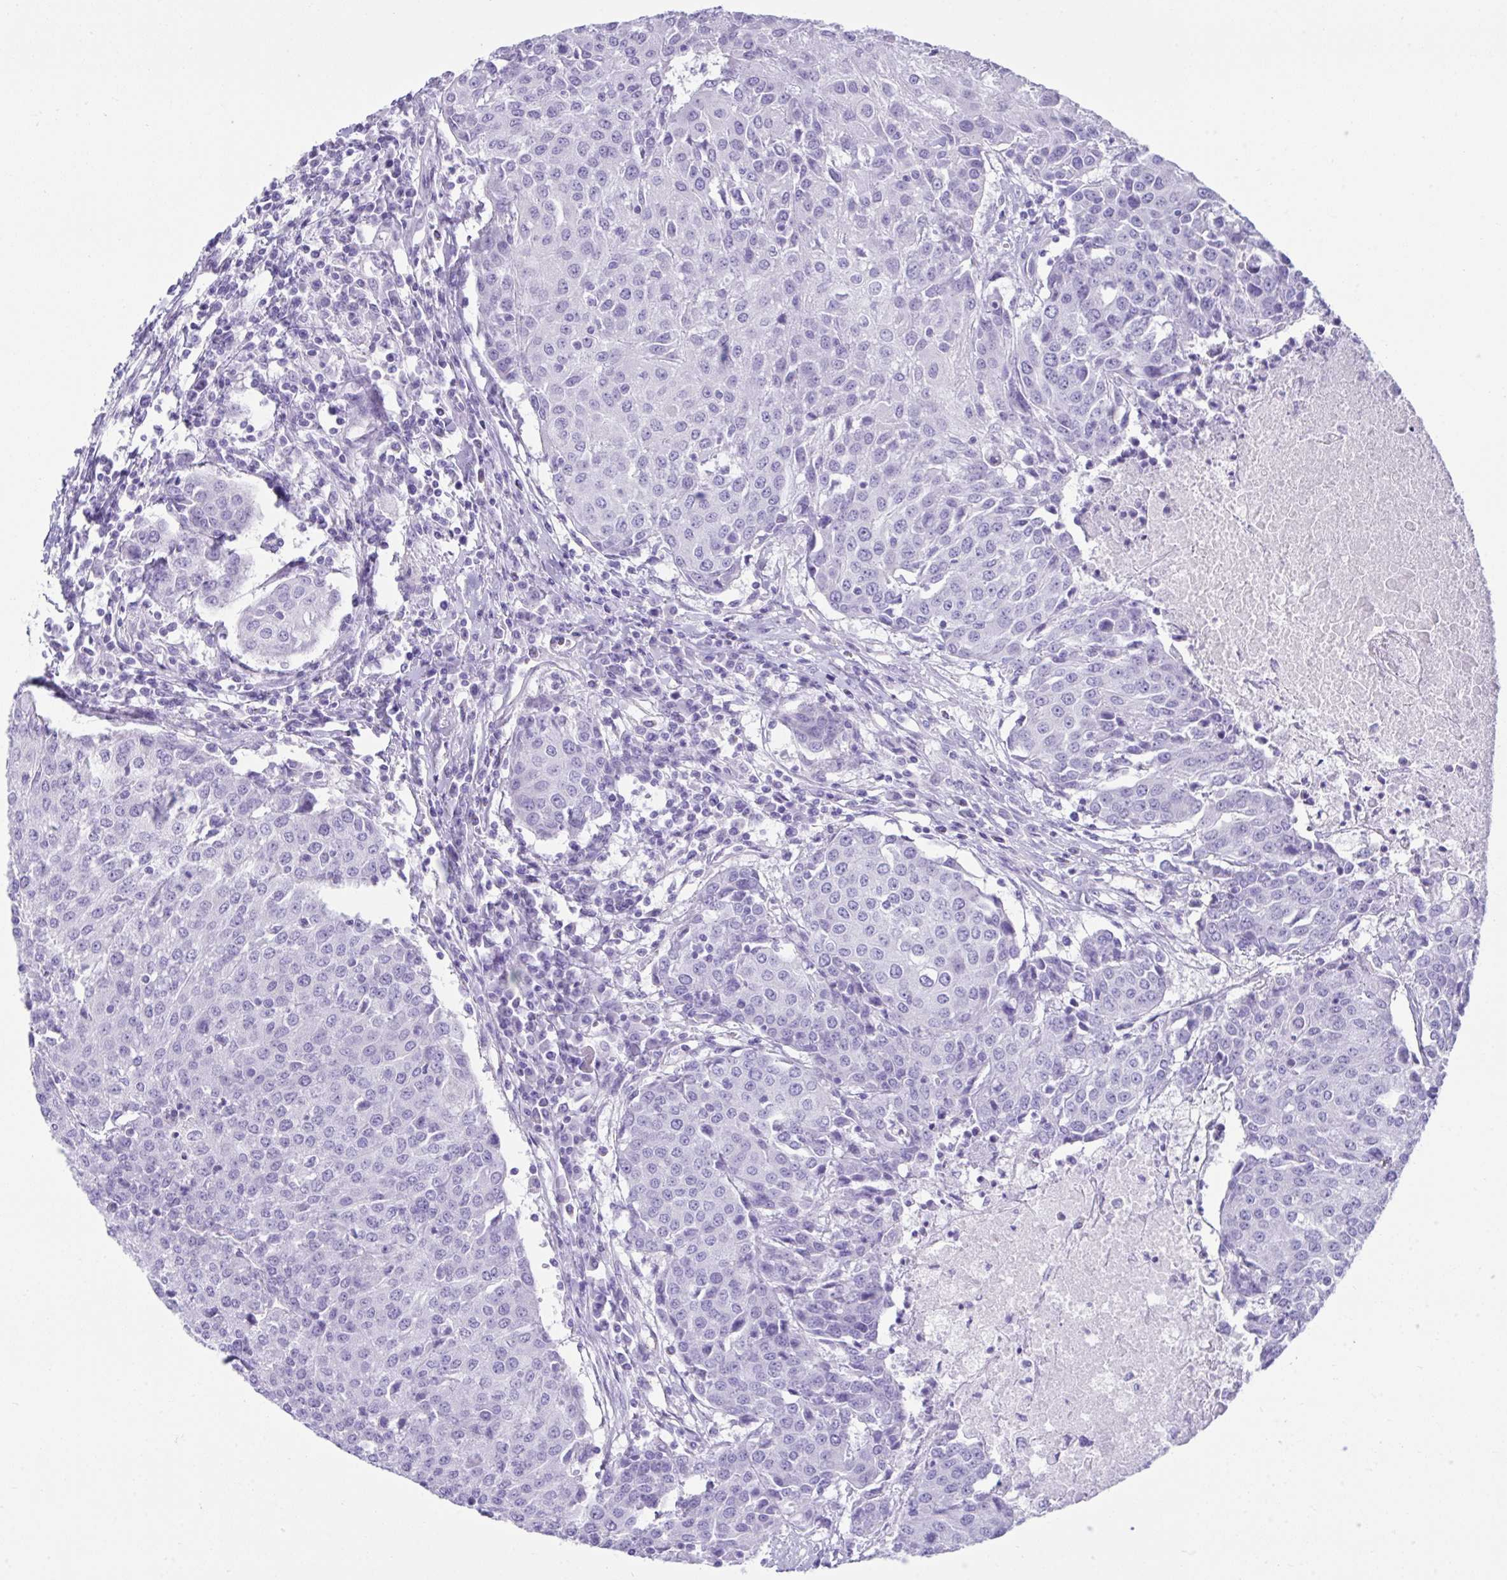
{"staining": {"intensity": "negative", "quantity": "none", "location": "none"}, "tissue": "urothelial cancer", "cell_type": "Tumor cells", "image_type": "cancer", "snomed": [{"axis": "morphology", "description": "Urothelial carcinoma, High grade"}, {"axis": "topography", "description": "Urinary bladder"}], "caption": "This is an immunohistochemistry micrograph of human urothelial cancer. There is no positivity in tumor cells.", "gene": "PSCA", "patient": {"sex": "female", "age": 85}}